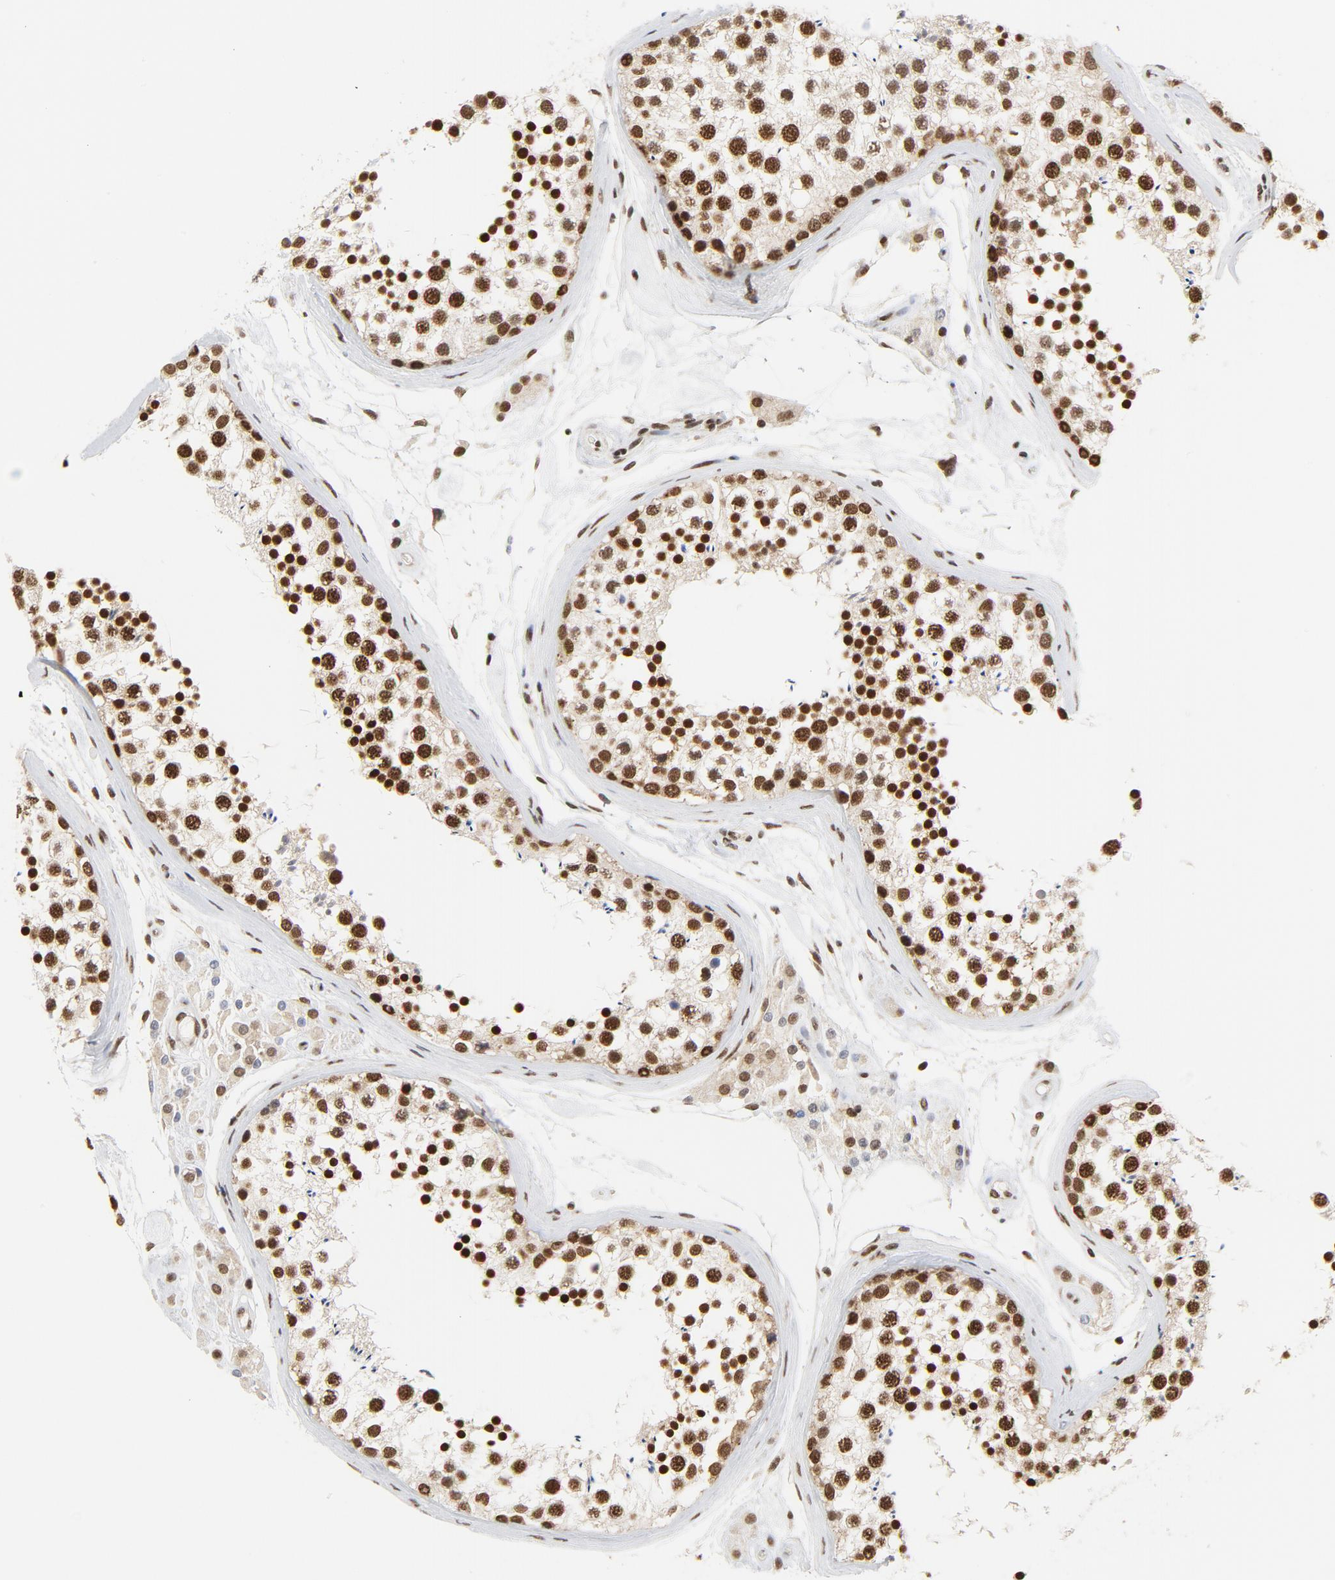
{"staining": {"intensity": "strong", "quantity": ">75%", "location": "nuclear"}, "tissue": "testis", "cell_type": "Cells in seminiferous ducts", "image_type": "normal", "snomed": [{"axis": "morphology", "description": "Normal tissue, NOS"}, {"axis": "topography", "description": "Testis"}], "caption": "Benign testis exhibits strong nuclear staining in approximately >75% of cells in seminiferous ducts (Stains: DAB in brown, nuclei in blue, Microscopy: brightfield microscopy at high magnification)..", "gene": "ERCC1", "patient": {"sex": "male", "age": 46}}